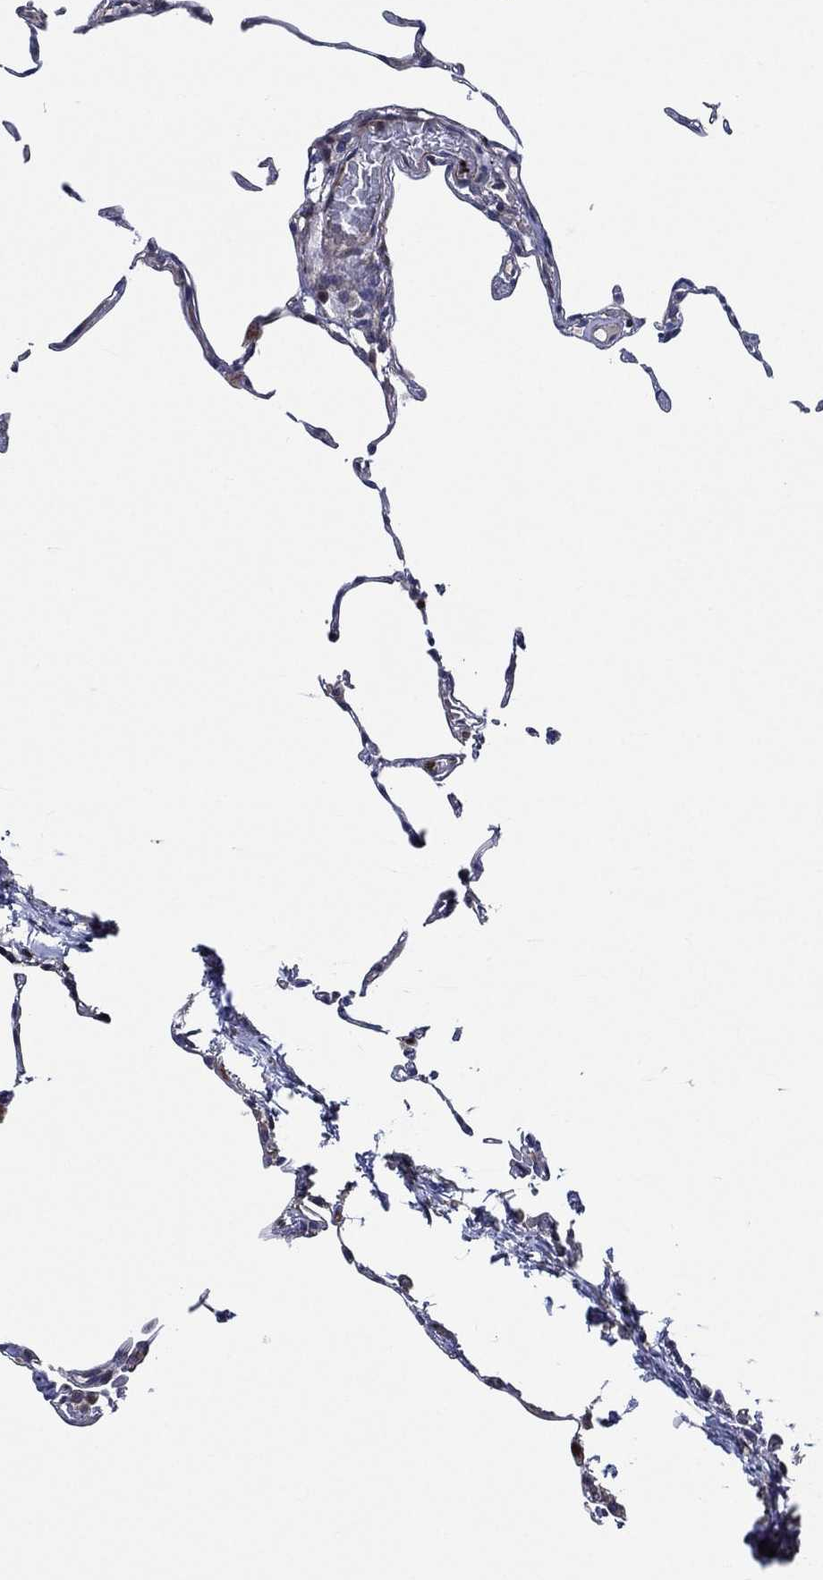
{"staining": {"intensity": "negative", "quantity": "none", "location": "none"}, "tissue": "lung", "cell_type": "Alveolar cells", "image_type": "normal", "snomed": [{"axis": "morphology", "description": "Normal tissue, NOS"}, {"axis": "topography", "description": "Lung"}], "caption": "Image shows no protein staining in alveolar cells of benign lung.", "gene": "KIF20B", "patient": {"sex": "female", "age": 57}}